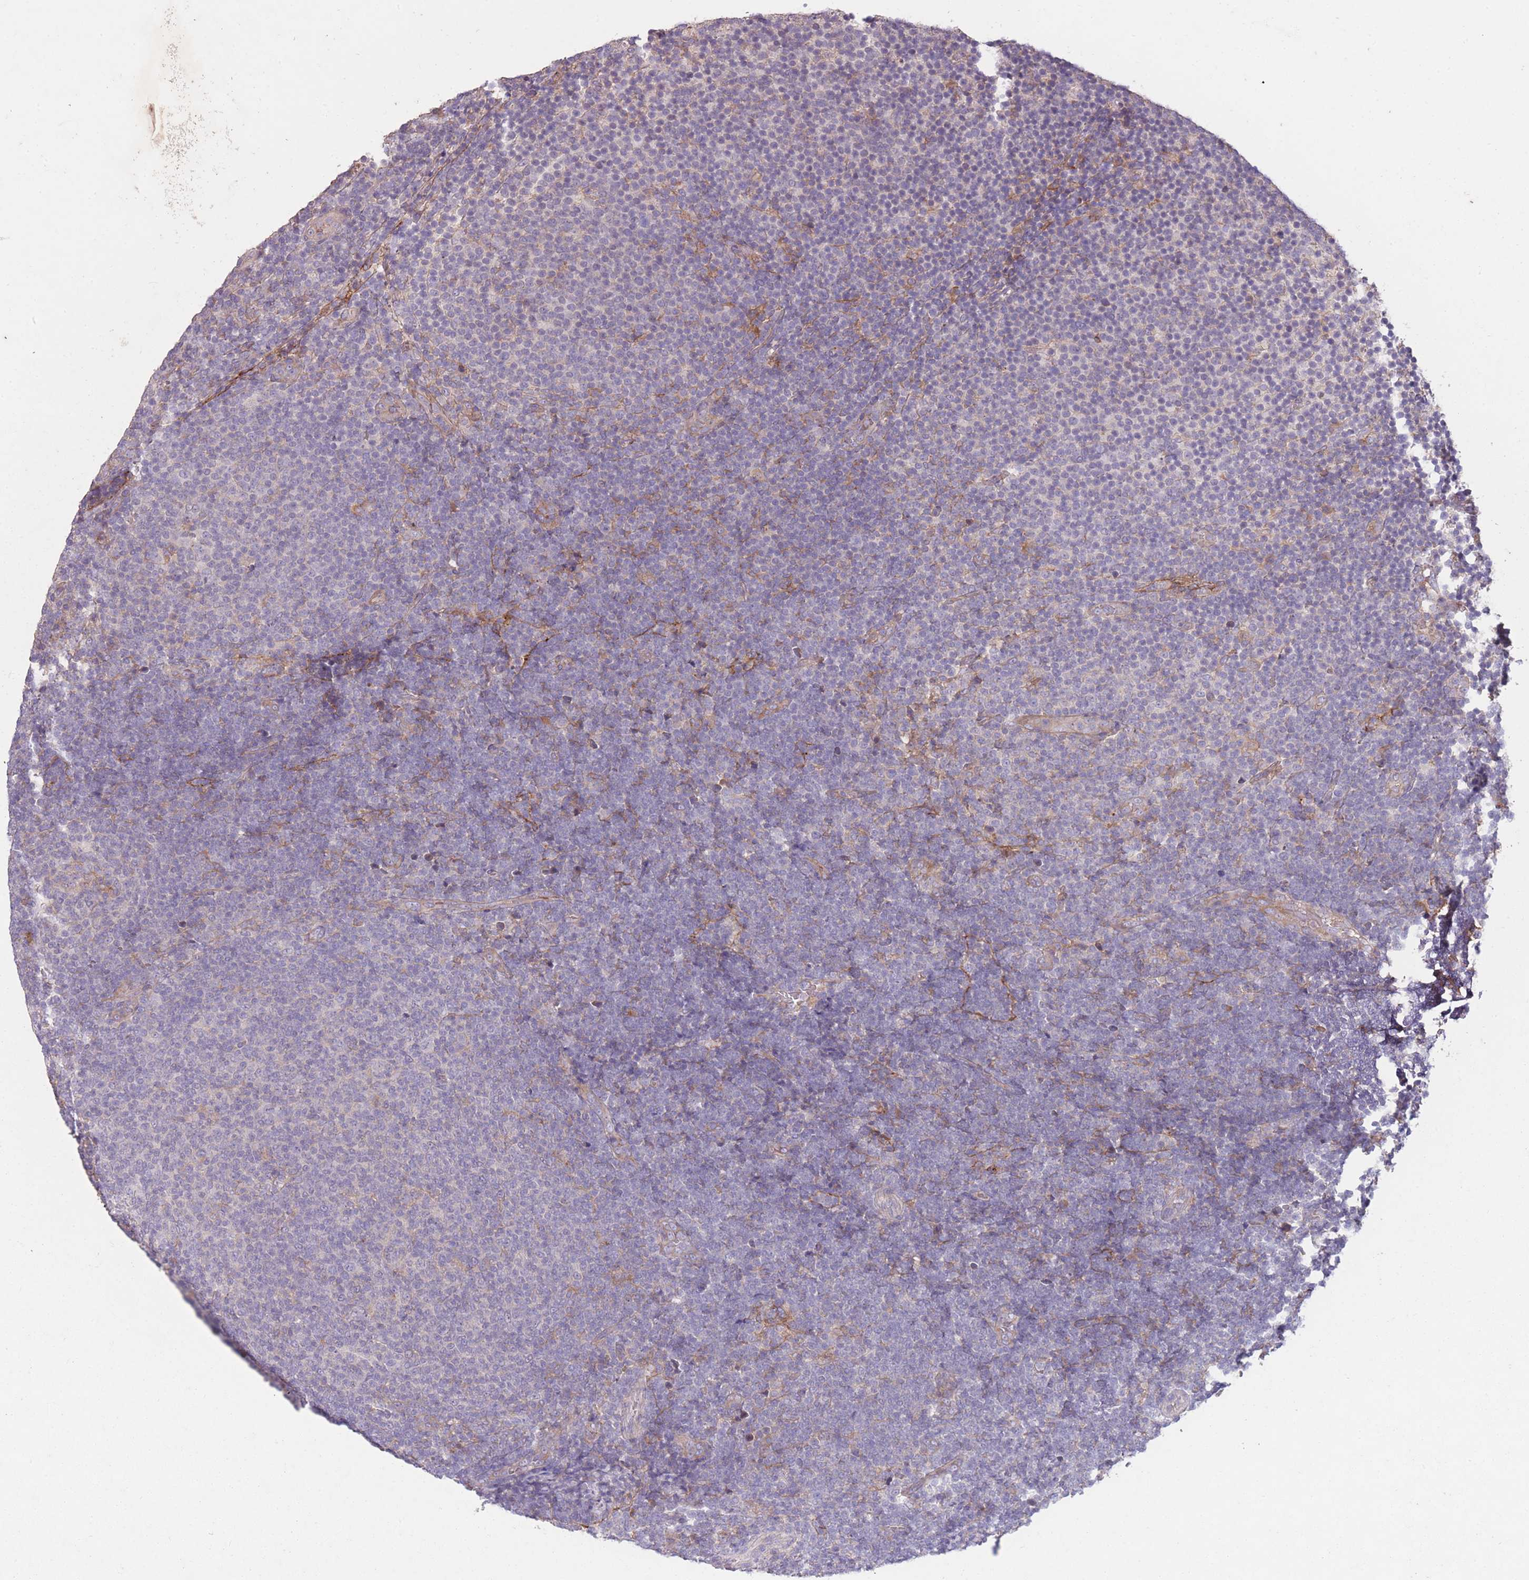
{"staining": {"intensity": "negative", "quantity": "none", "location": "none"}, "tissue": "lymphoma", "cell_type": "Tumor cells", "image_type": "cancer", "snomed": [{"axis": "morphology", "description": "Malignant lymphoma, non-Hodgkin's type, Low grade"}, {"axis": "topography", "description": "Lymph node"}], "caption": "This is an immunohistochemistry photomicrograph of malignant lymphoma, non-Hodgkin's type (low-grade). There is no positivity in tumor cells.", "gene": "OR2V2", "patient": {"sex": "male", "age": 66}}